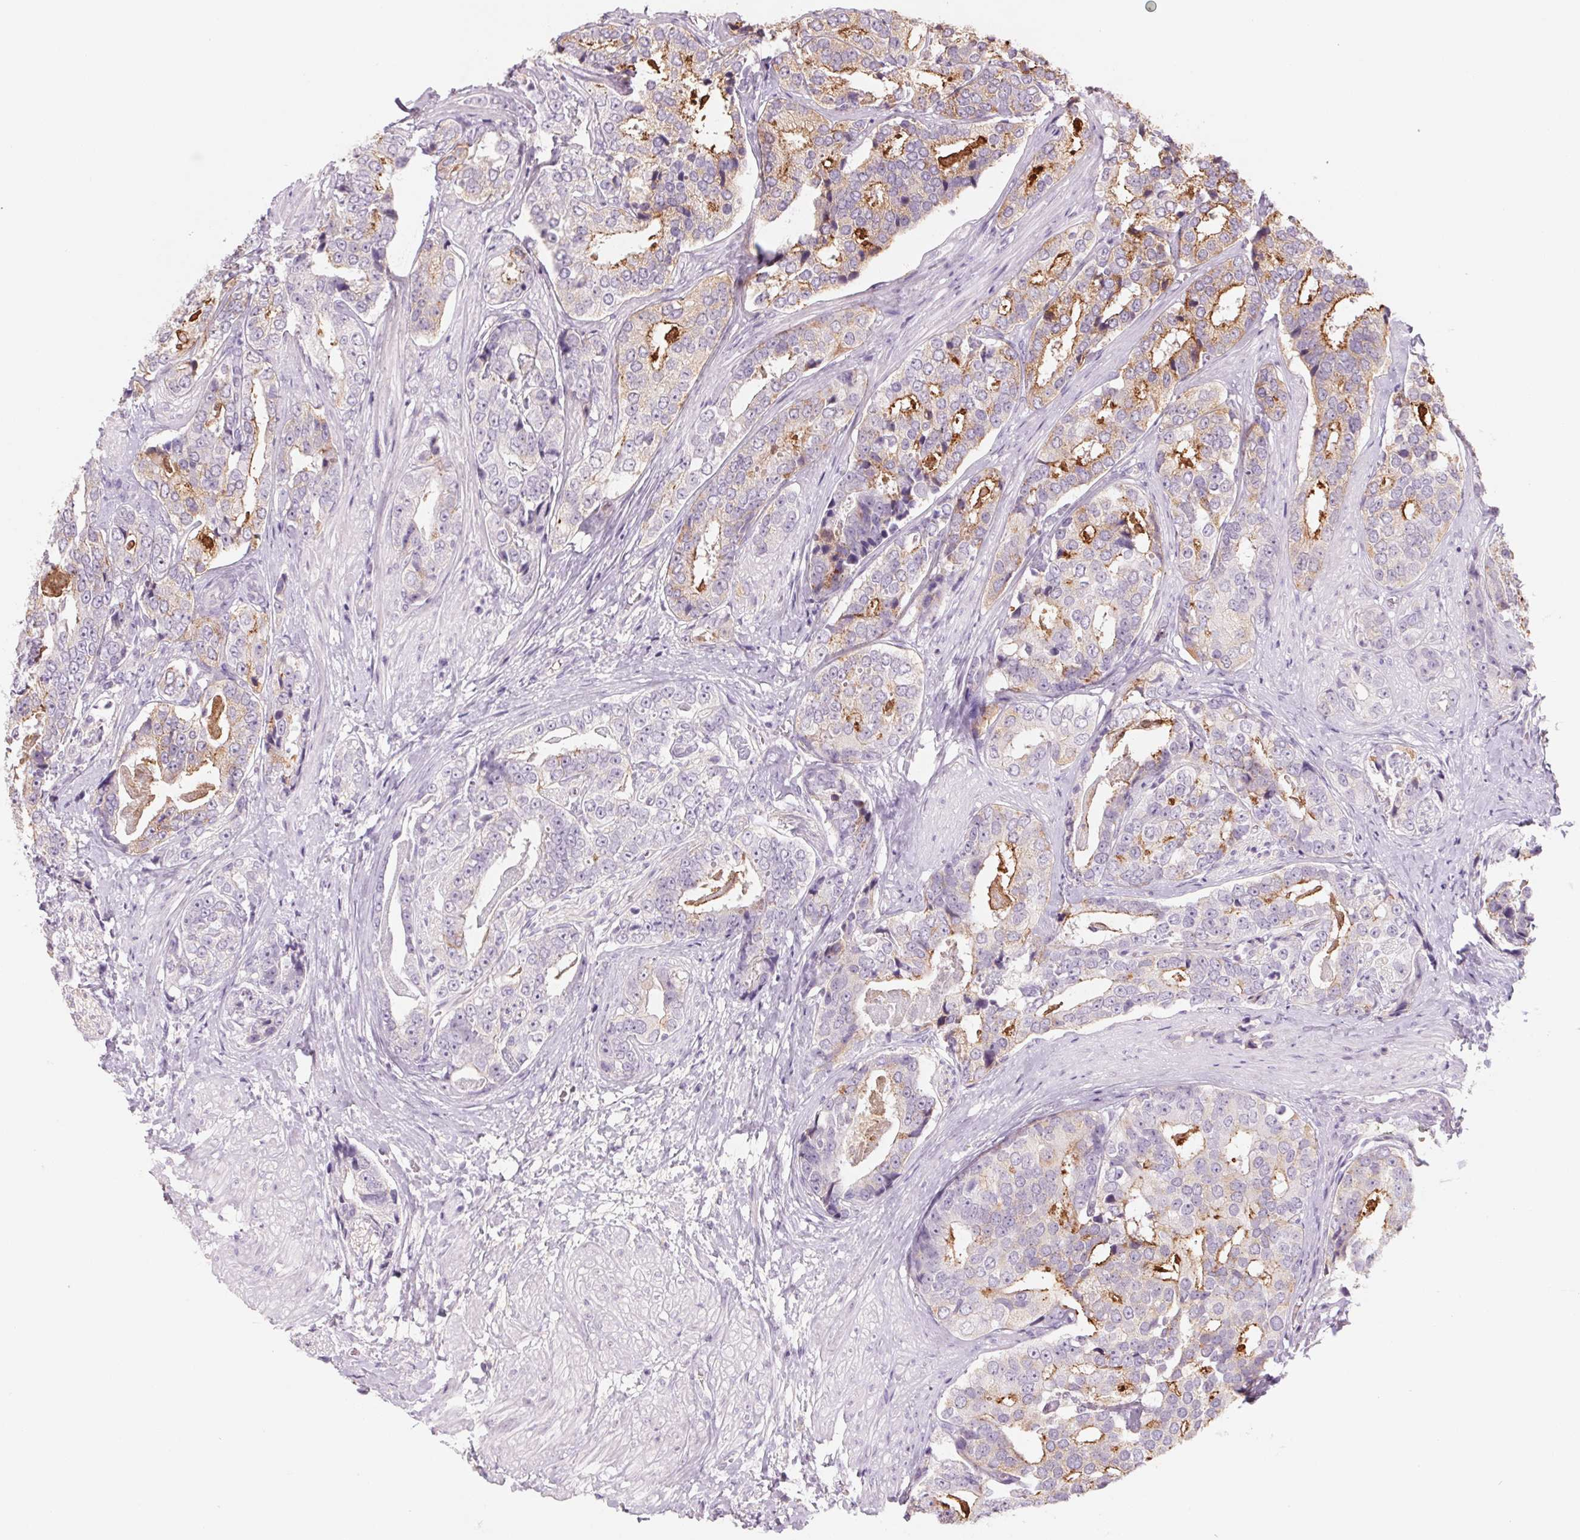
{"staining": {"intensity": "moderate", "quantity": "<25%", "location": "cytoplasmic/membranous"}, "tissue": "prostate cancer", "cell_type": "Tumor cells", "image_type": "cancer", "snomed": [{"axis": "morphology", "description": "Adenocarcinoma, High grade"}, {"axis": "topography", "description": "Prostate"}], "caption": "This is a micrograph of immunohistochemistry (IHC) staining of prostate cancer, which shows moderate staining in the cytoplasmic/membranous of tumor cells.", "gene": "POU1F1", "patient": {"sex": "male", "age": 71}}